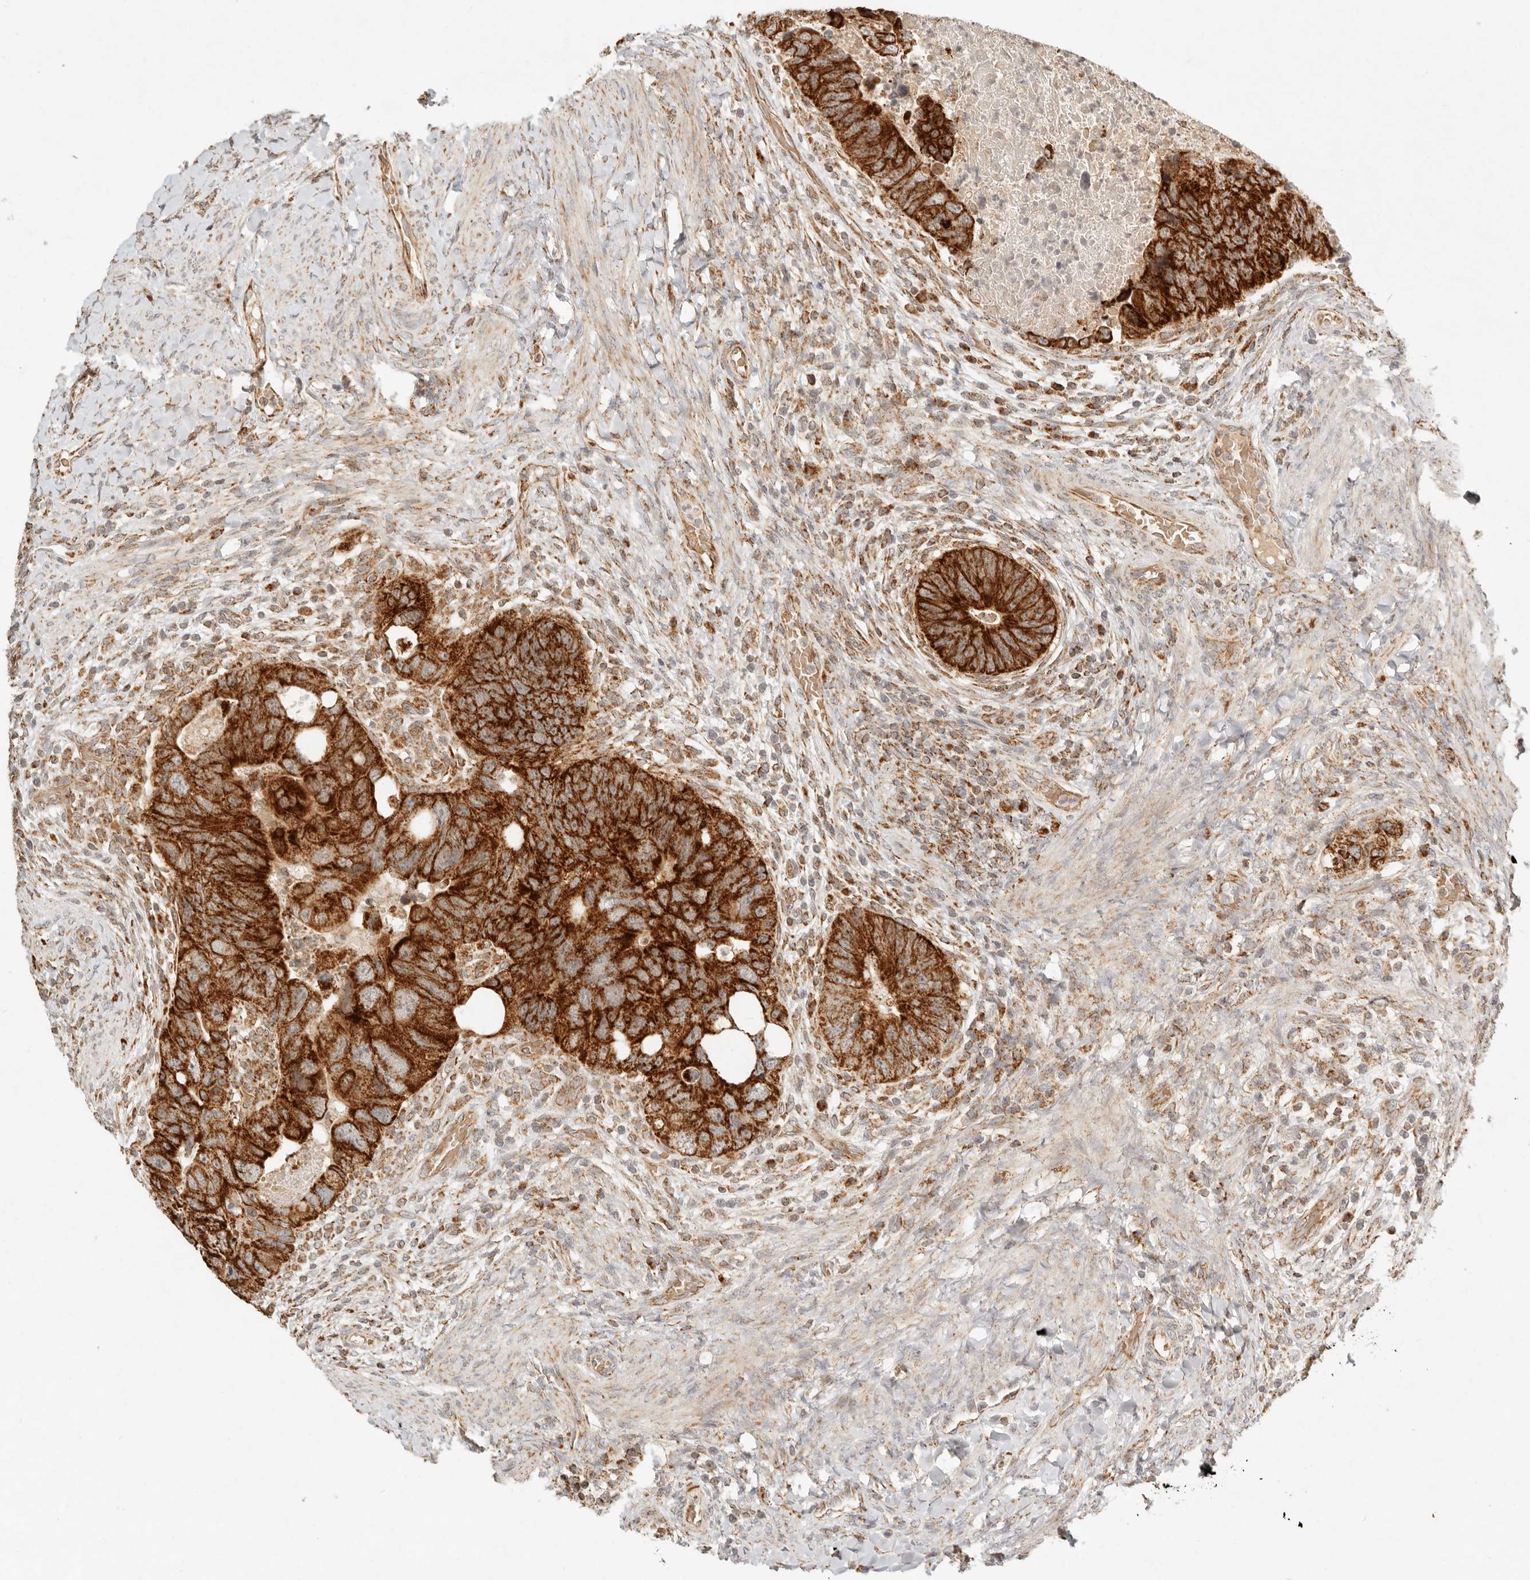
{"staining": {"intensity": "strong", "quantity": ">75%", "location": "cytoplasmic/membranous"}, "tissue": "colorectal cancer", "cell_type": "Tumor cells", "image_type": "cancer", "snomed": [{"axis": "morphology", "description": "Adenocarcinoma, NOS"}, {"axis": "topography", "description": "Rectum"}], "caption": "Colorectal cancer stained with a brown dye reveals strong cytoplasmic/membranous positive staining in approximately >75% of tumor cells.", "gene": "MRPL55", "patient": {"sex": "male", "age": 59}}